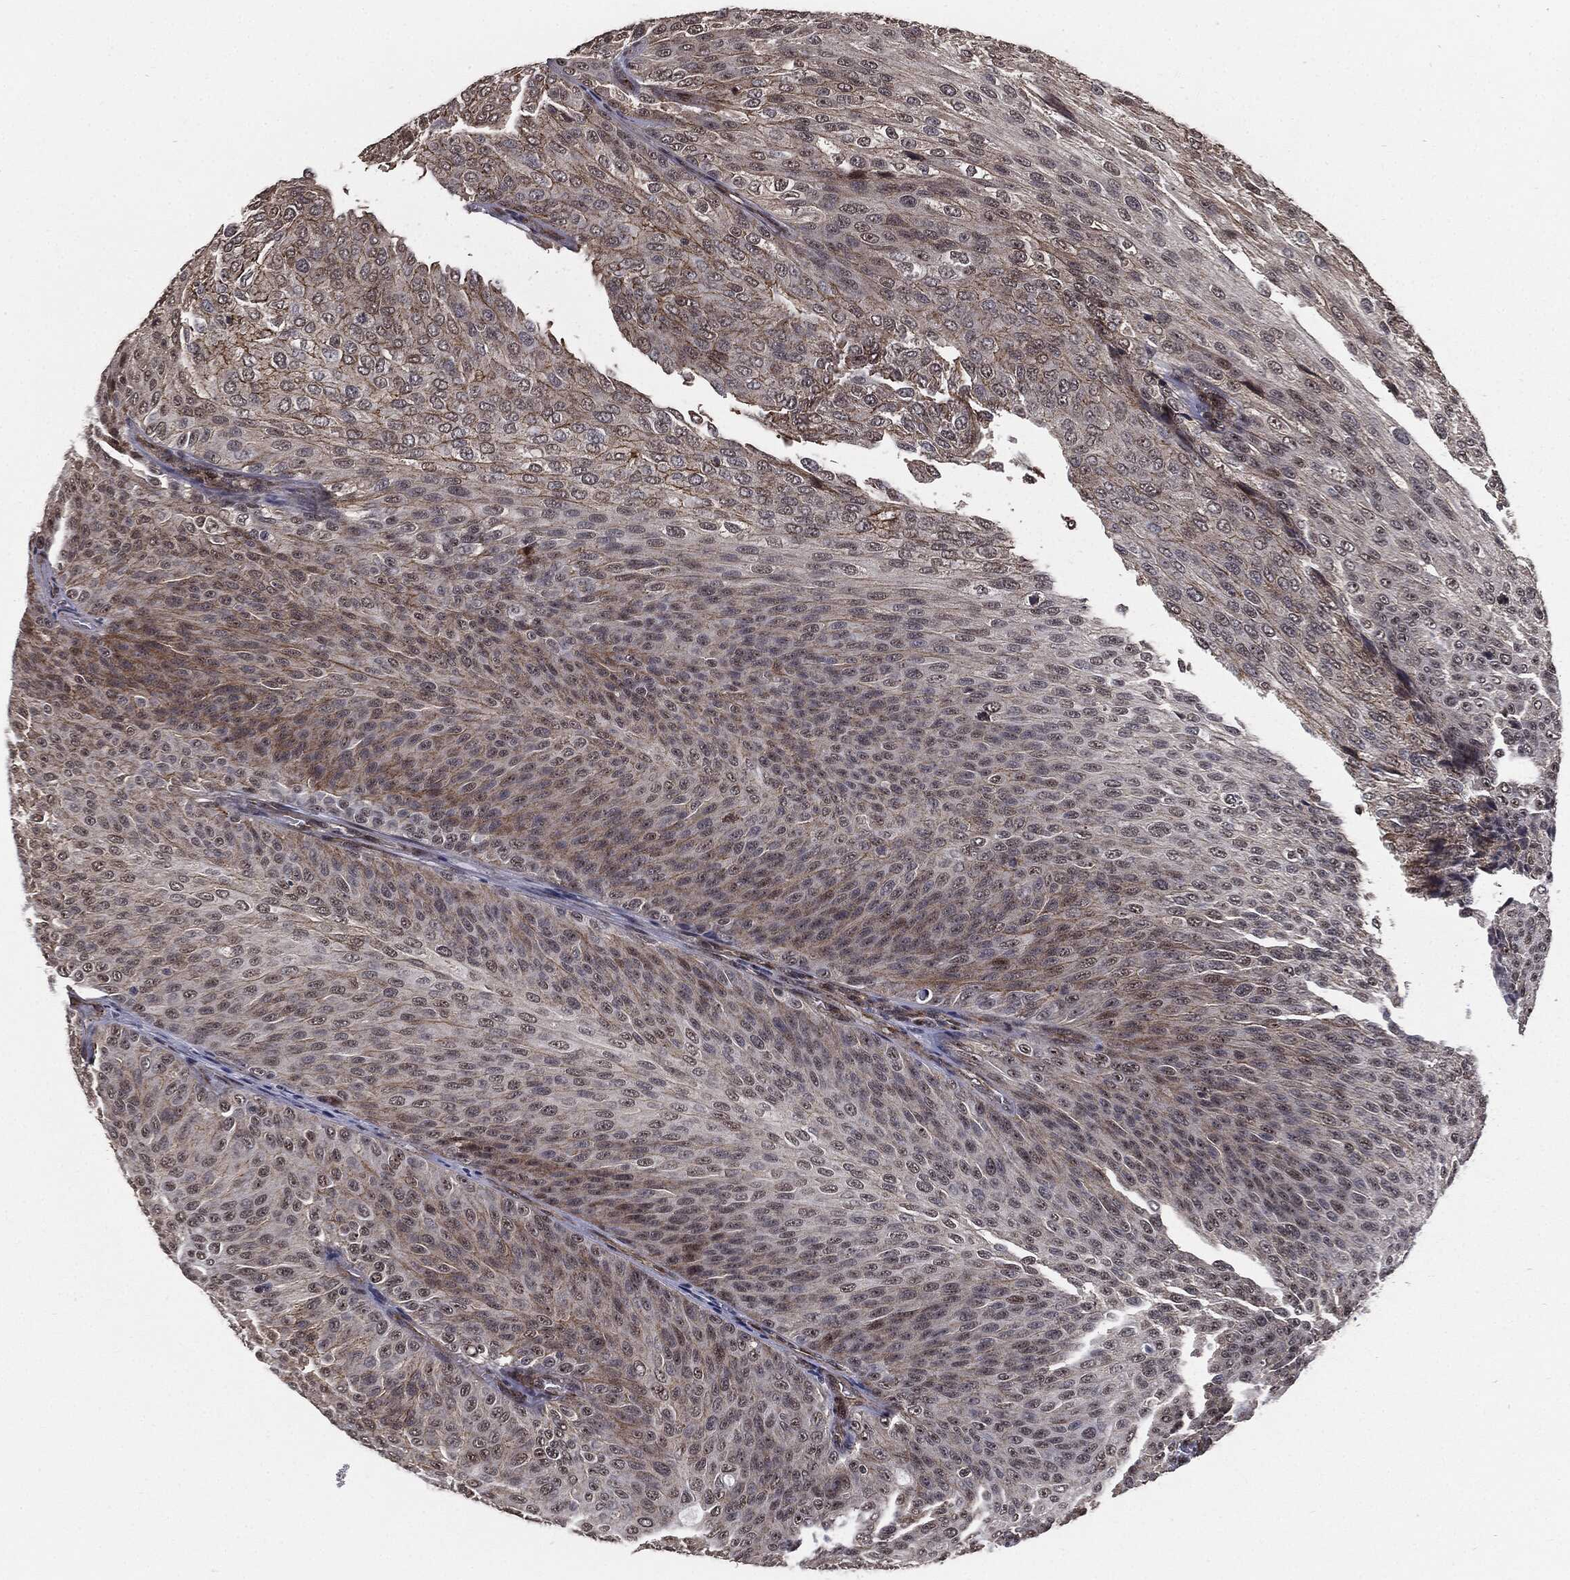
{"staining": {"intensity": "moderate", "quantity": "<25%", "location": "cytoplasmic/membranous"}, "tissue": "urothelial cancer", "cell_type": "Tumor cells", "image_type": "cancer", "snomed": [{"axis": "morphology", "description": "Urothelial carcinoma, Low grade"}, {"axis": "topography", "description": "Ureter, NOS"}, {"axis": "topography", "description": "Urinary bladder"}], "caption": "Protein positivity by immunohistochemistry (IHC) demonstrates moderate cytoplasmic/membranous positivity in approximately <25% of tumor cells in urothelial cancer.", "gene": "PTPA", "patient": {"sex": "male", "age": 78}}